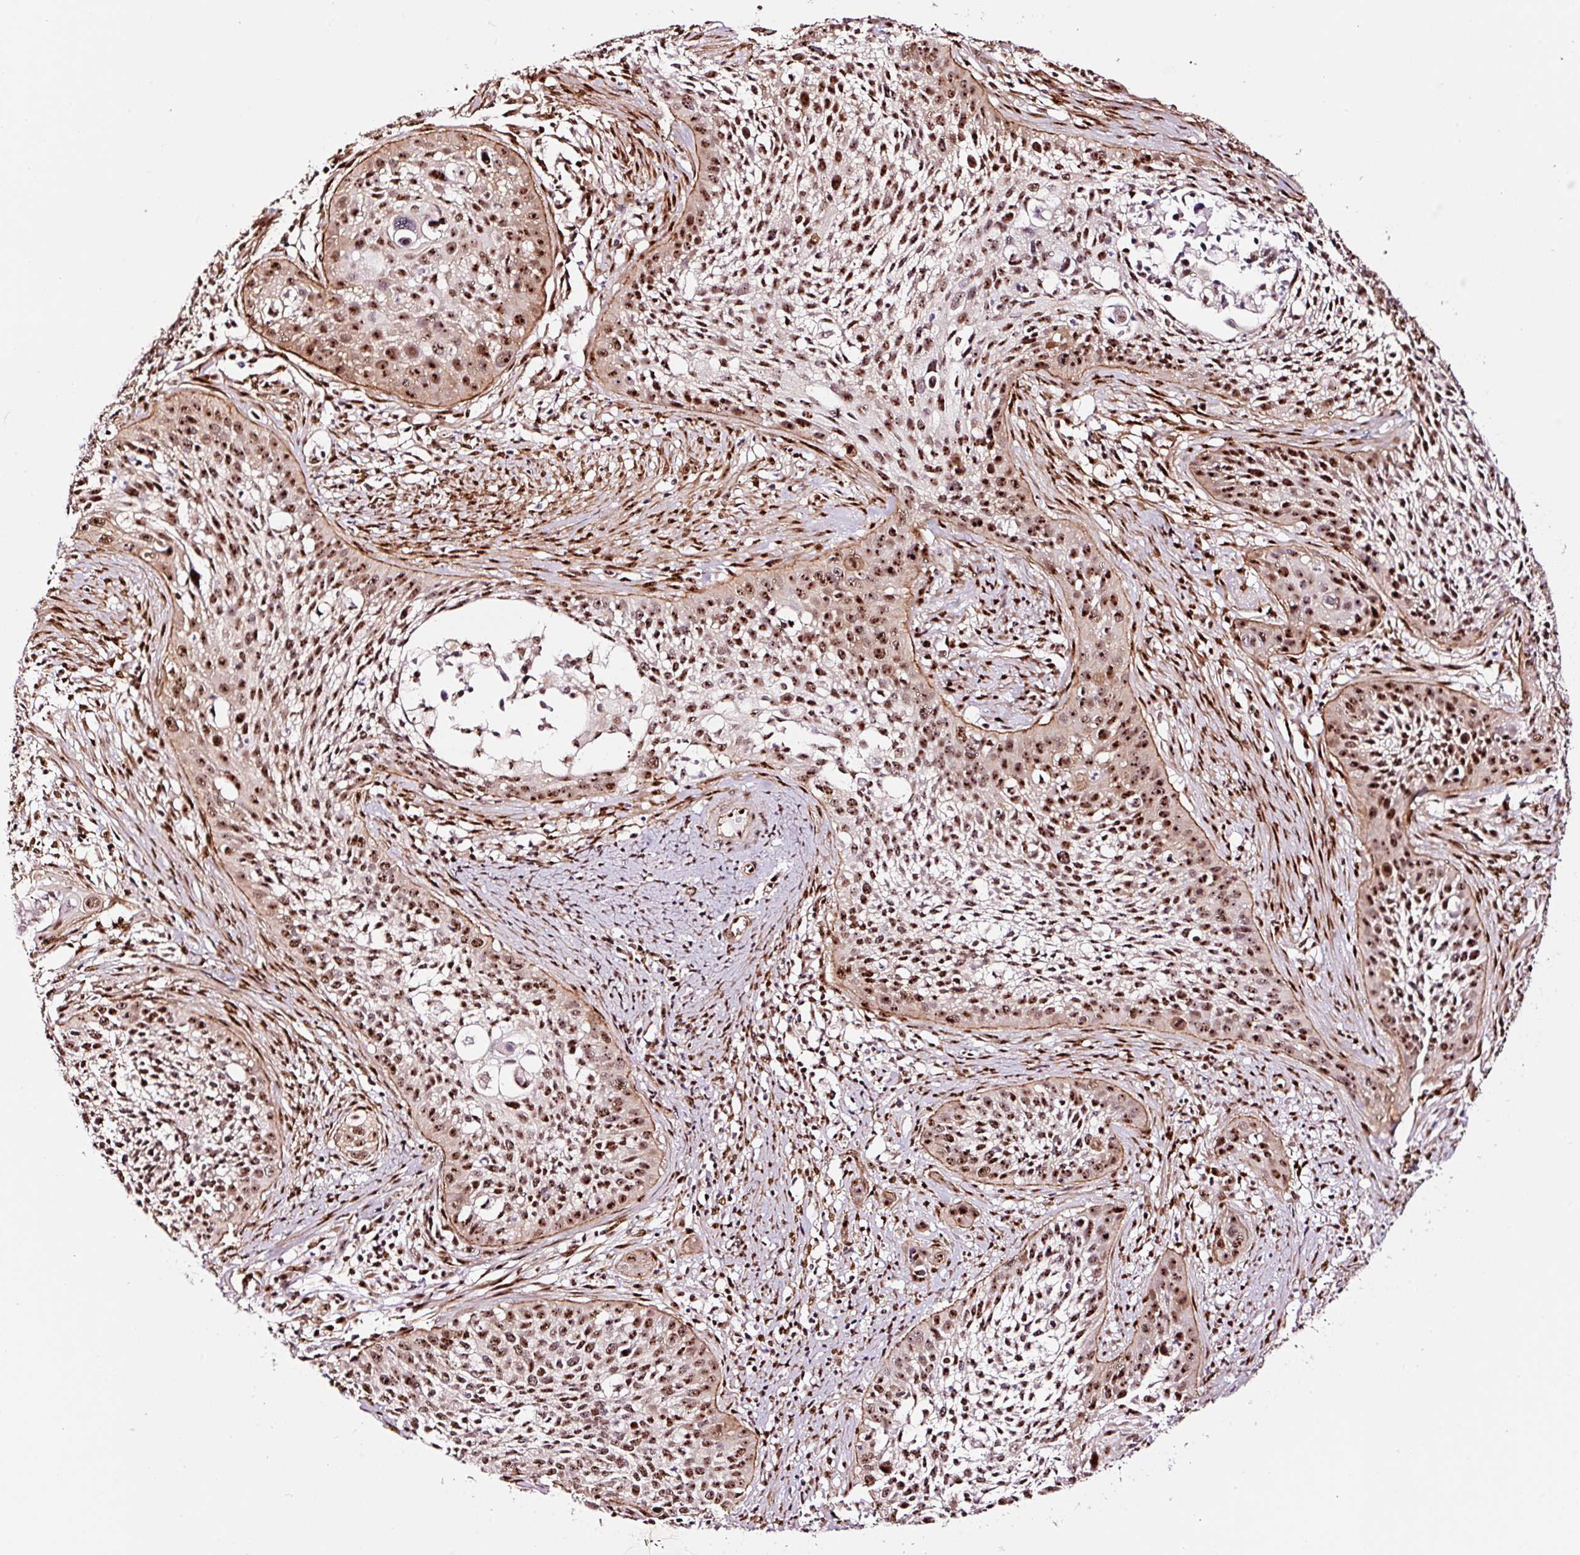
{"staining": {"intensity": "strong", "quantity": ">75%", "location": "nuclear"}, "tissue": "cervical cancer", "cell_type": "Tumor cells", "image_type": "cancer", "snomed": [{"axis": "morphology", "description": "Squamous cell carcinoma, NOS"}, {"axis": "topography", "description": "Cervix"}], "caption": "Immunohistochemistry histopathology image of cervical cancer stained for a protein (brown), which displays high levels of strong nuclear positivity in approximately >75% of tumor cells.", "gene": "GNL3", "patient": {"sex": "female", "age": 34}}